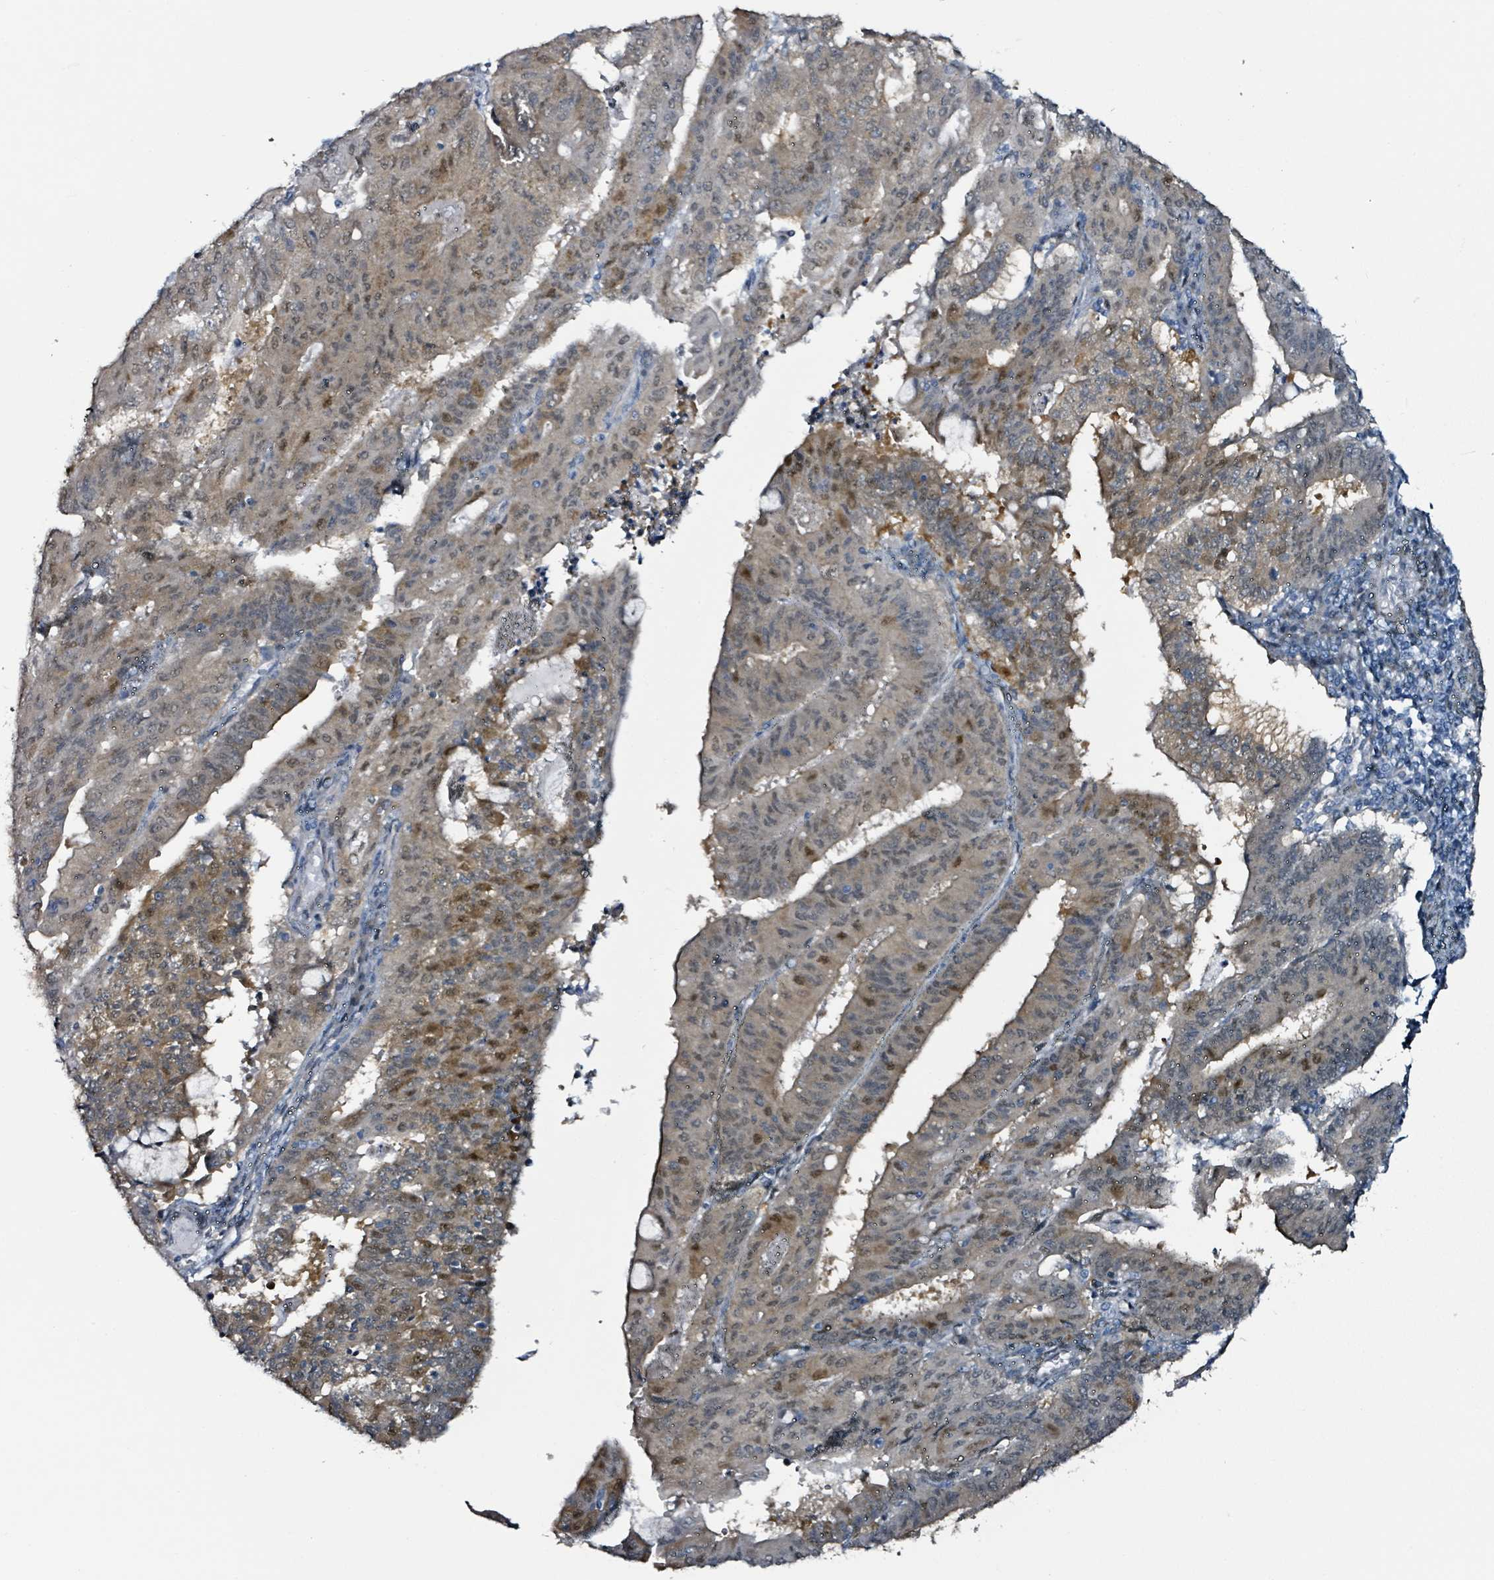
{"staining": {"intensity": "moderate", "quantity": "25%-75%", "location": "cytoplasmic/membranous,nuclear"}, "tissue": "endometrial cancer", "cell_type": "Tumor cells", "image_type": "cancer", "snomed": [{"axis": "morphology", "description": "Adenocarcinoma, NOS"}, {"axis": "topography", "description": "Endometrium"}], "caption": "Immunohistochemical staining of human endometrial cancer shows moderate cytoplasmic/membranous and nuclear protein staining in approximately 25%-75% of tumor cells.", "gene": "B3GAT3", "patient": {"sex": "female", "age": 59}}